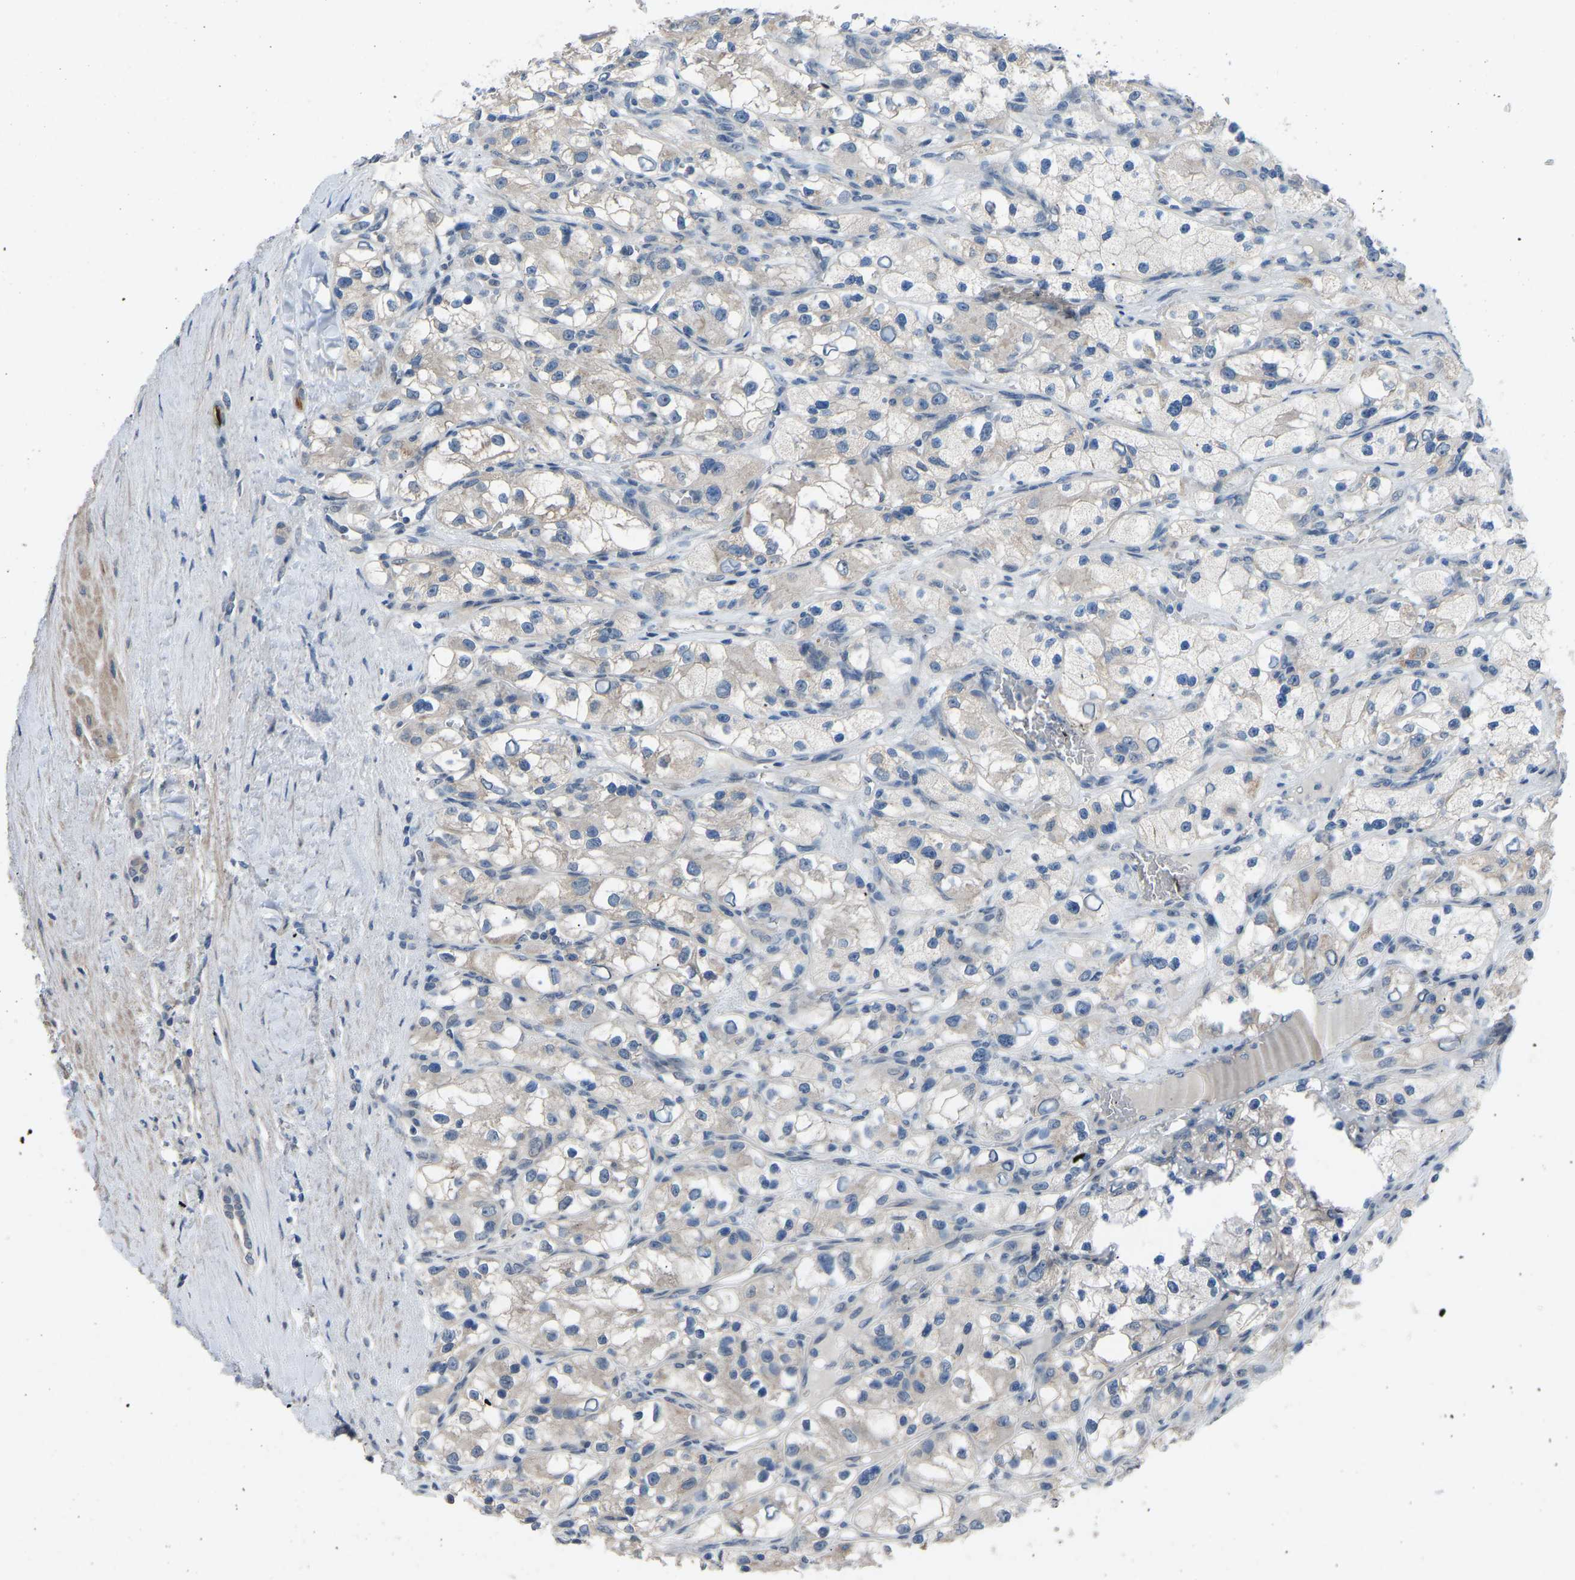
{"staining": {"intensity": "negative", "quantity": "none", "location": "none"}, "tissue": "renal cancer", "cell_type": "Tumor cells", "image_type": "cancer", "snomed": [{"axis": "morphology", "description": "Adenocarcinoma, NOS"}, {"axis": "topography", "description": "Kidney"}], "caption": "High power microscopy image of an immunohistochemistry (IHC) histopathology image of renal cancer (adenocarcinoma), revealing no significant positivity in tumor cells. Nuclei are stained in blue.", "gene": "CDK2AP1", "patient": {"sex": "female", "age": 57}}